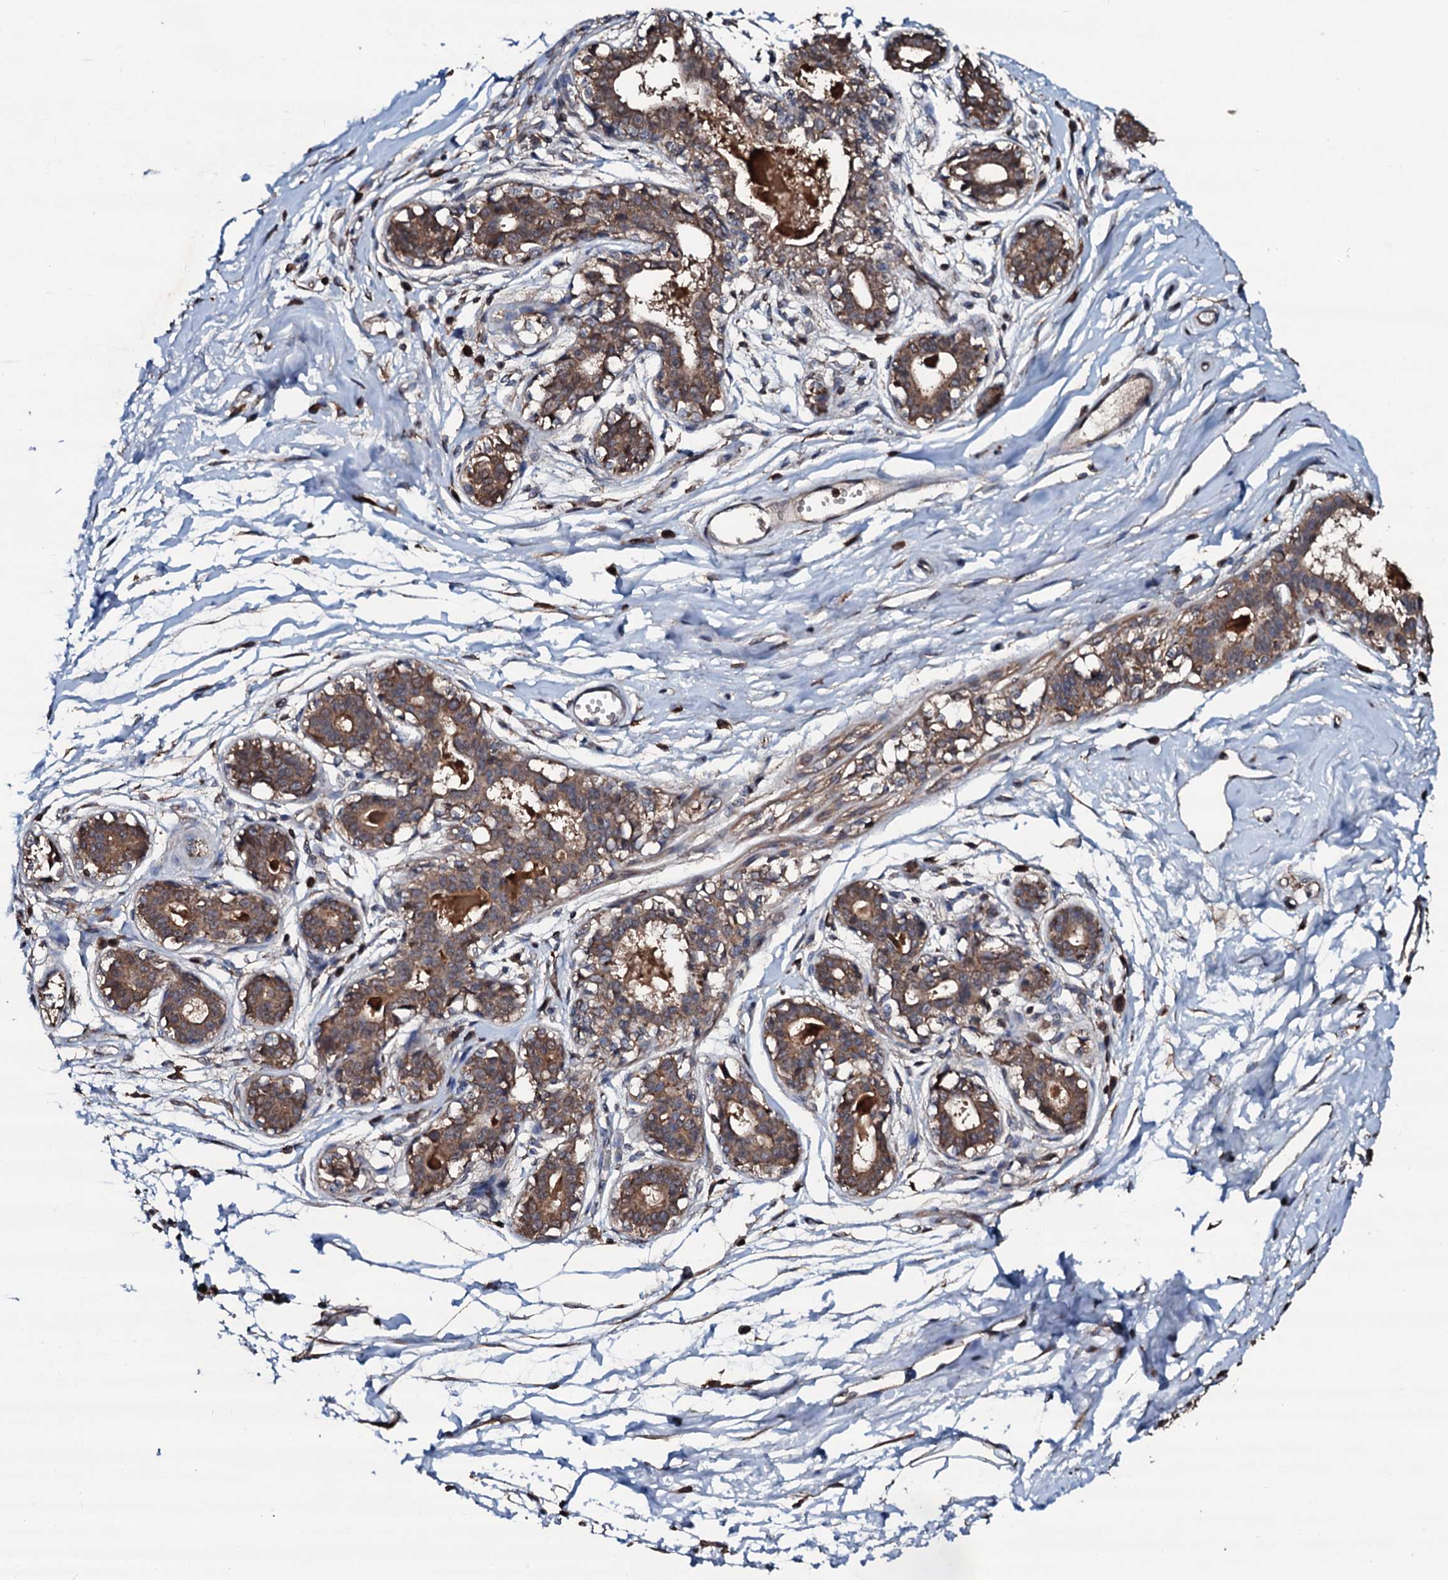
{"staining": {"intensity": "moderate", "quantity": "25%-75%", "location": "cytoplasmic/membranous"}, "tissue": "breast", "cell_type": "Adipocytes", "image_type": "normal", "snomed": [{"axis": "morphology", "description": "Normal tissue, NOS"}, {"axis": "topography", "description": "Breast"}], "caption": "Adipocytes show moderate cytoplasmic/membranous positivity in about 25%-75% of cells in unremarkable breast.", "gene": "SDHAF2", "patient": {"sex": "female", "age": 45}}